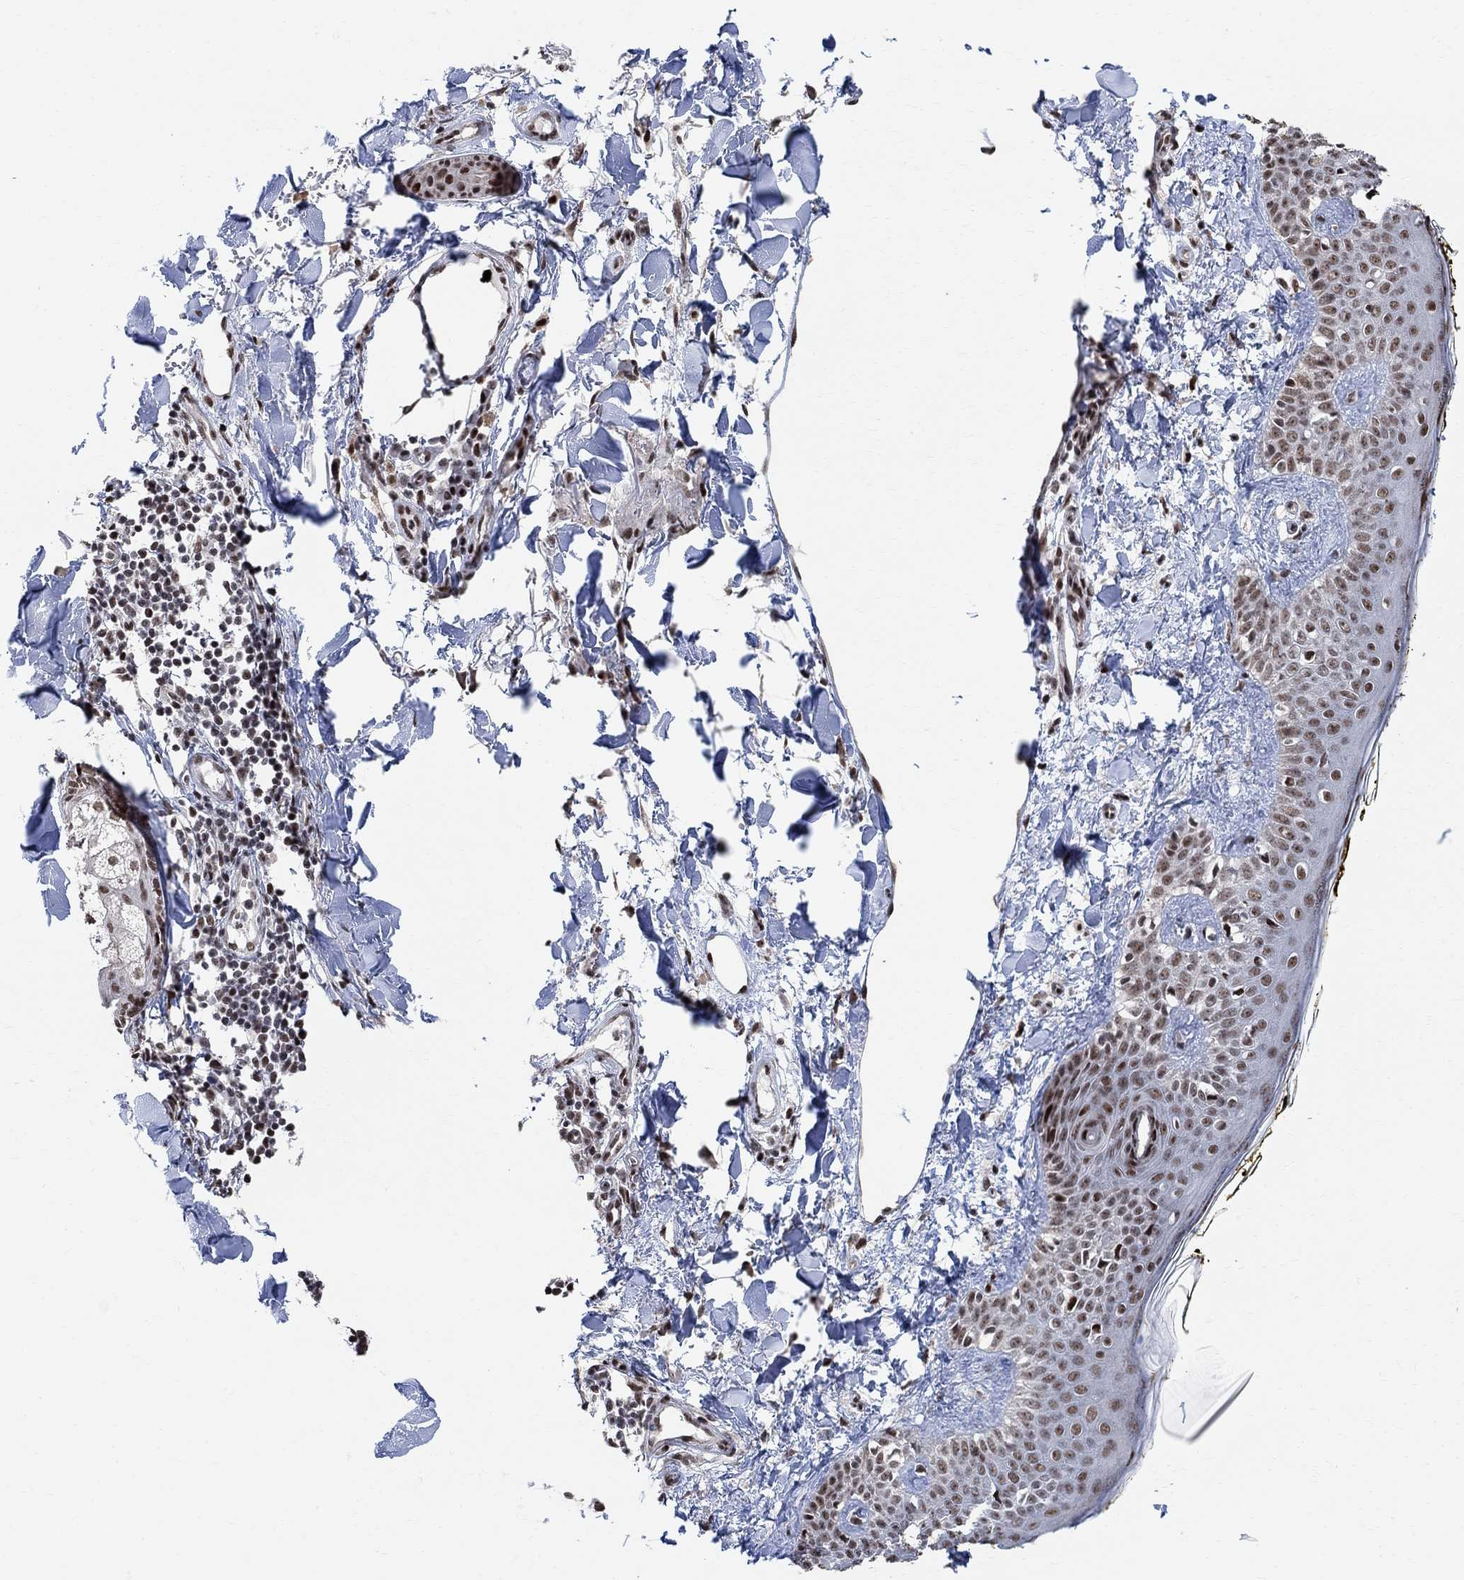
{"staining": {"intensity": "strong", "quantity": "<25%", "location": "nuclear"}, "tissue": "skin", "cell_type": "Fibroblasts", "image_type": "normal", "snomed": [{"axis": "morphology", "description": "Normal tissue, NOS"}, {"axis": "topography", "description": "Skin"}], "caption": "A photomicrograph of skin stained for a protein reveals strong nuclear brown staining in fibroblasts.", "gene": "E4F1", "patient": {"sex": "male", "age": 76}}